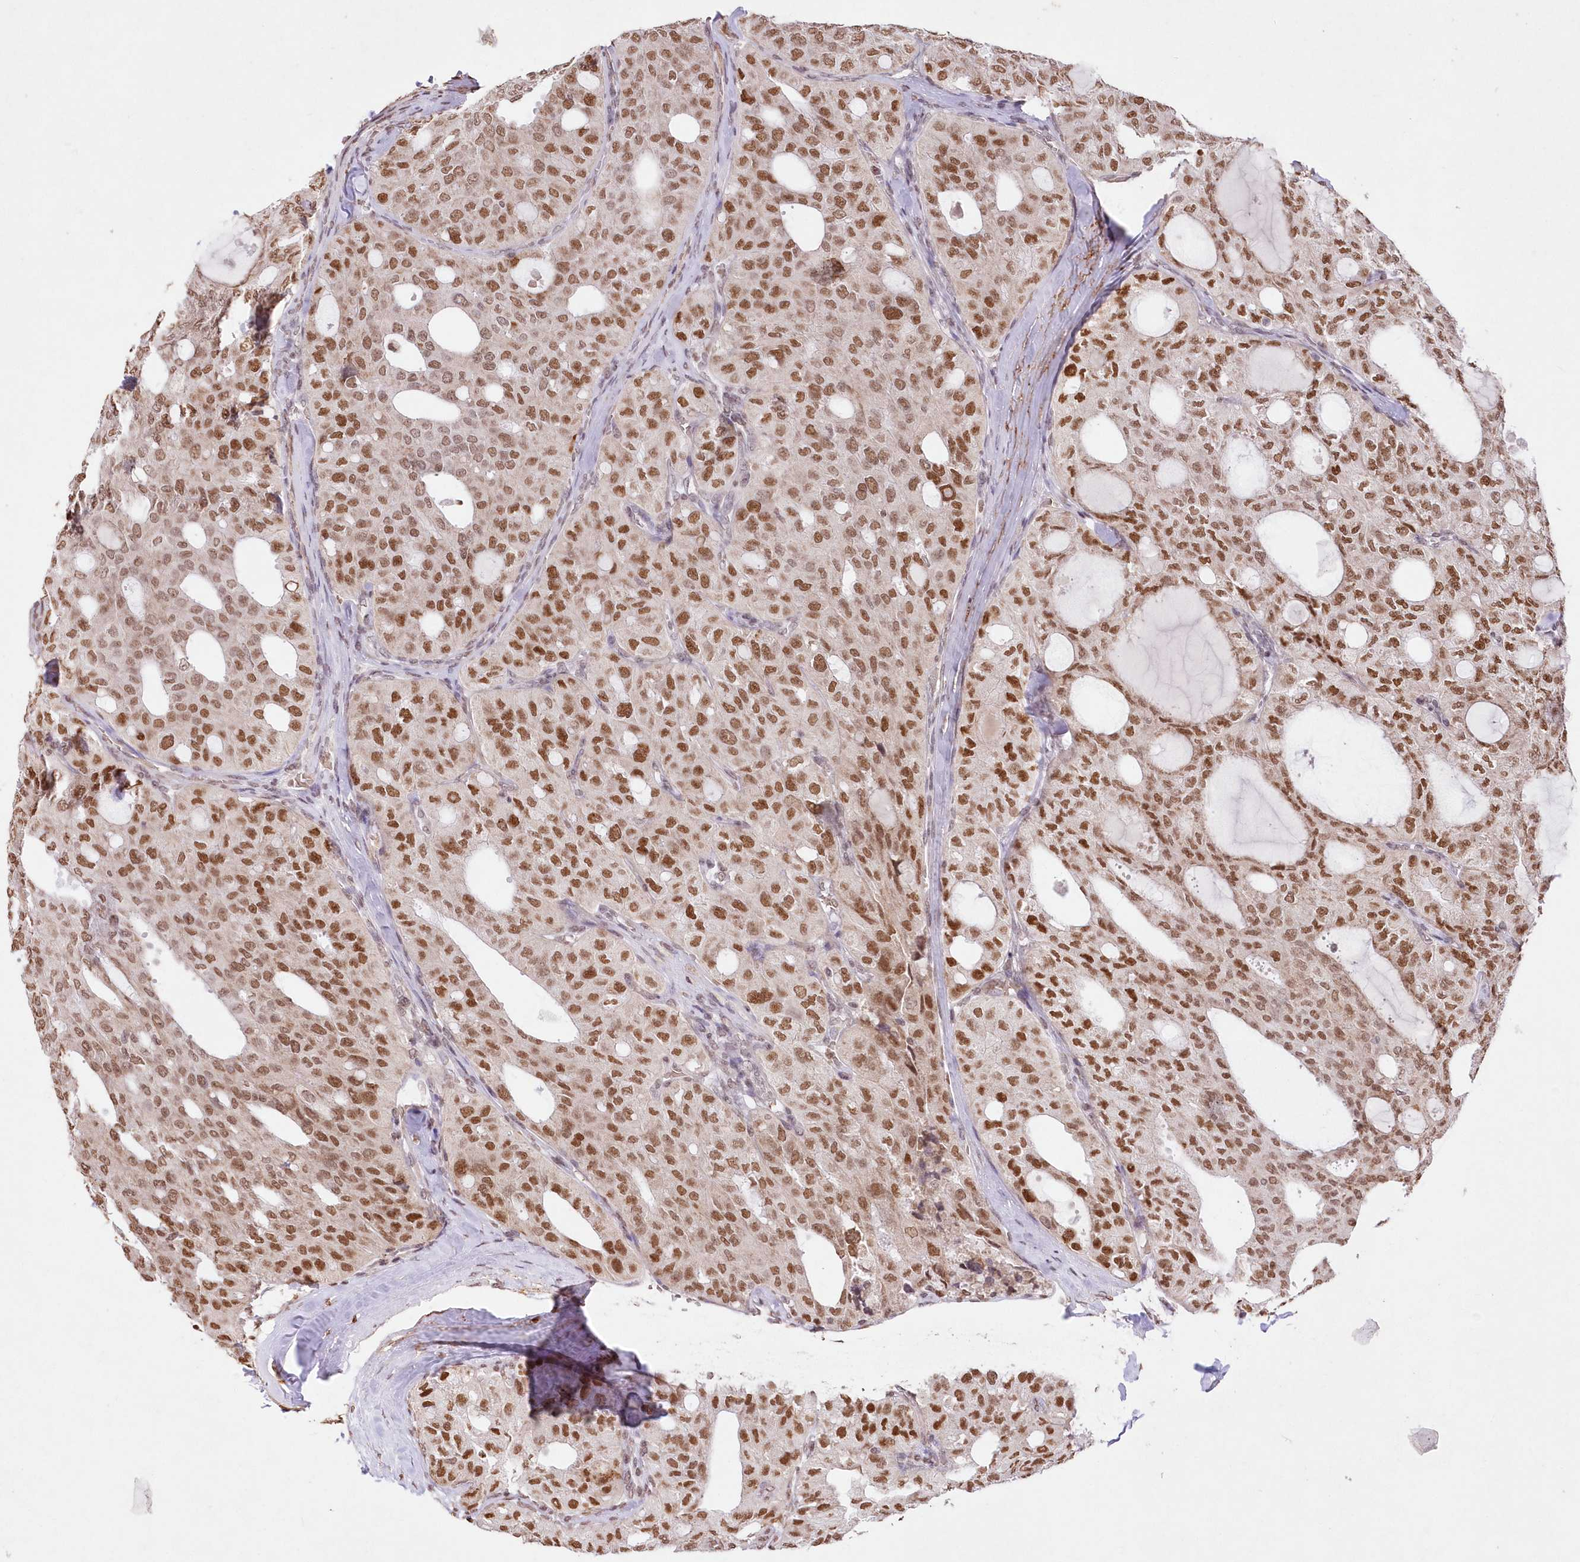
{"staining": {"intensity": "moderate", "quantity": ">75%", "location": "nuclear"}, "tissue": "thyroid cancer", "cell_type": "Tumor cells", "image_type": "cancer", "snomed": [{"axis": "morphology", "description": "Follicular adenoma carcinoma, NOS"}, {"axis": "topography", "description": "Thyroid gland"}], "caption": "Protein expression analysis of follicular adenoma carcinoma (thyroid) demonstrates moderate nuclear expression in about >75% of tumor cells. (brown staining indicates protein expression, while blue staining denotes nuclei).", "gene": "RBM27", "patient": {"sex": "male", "age": 75}}